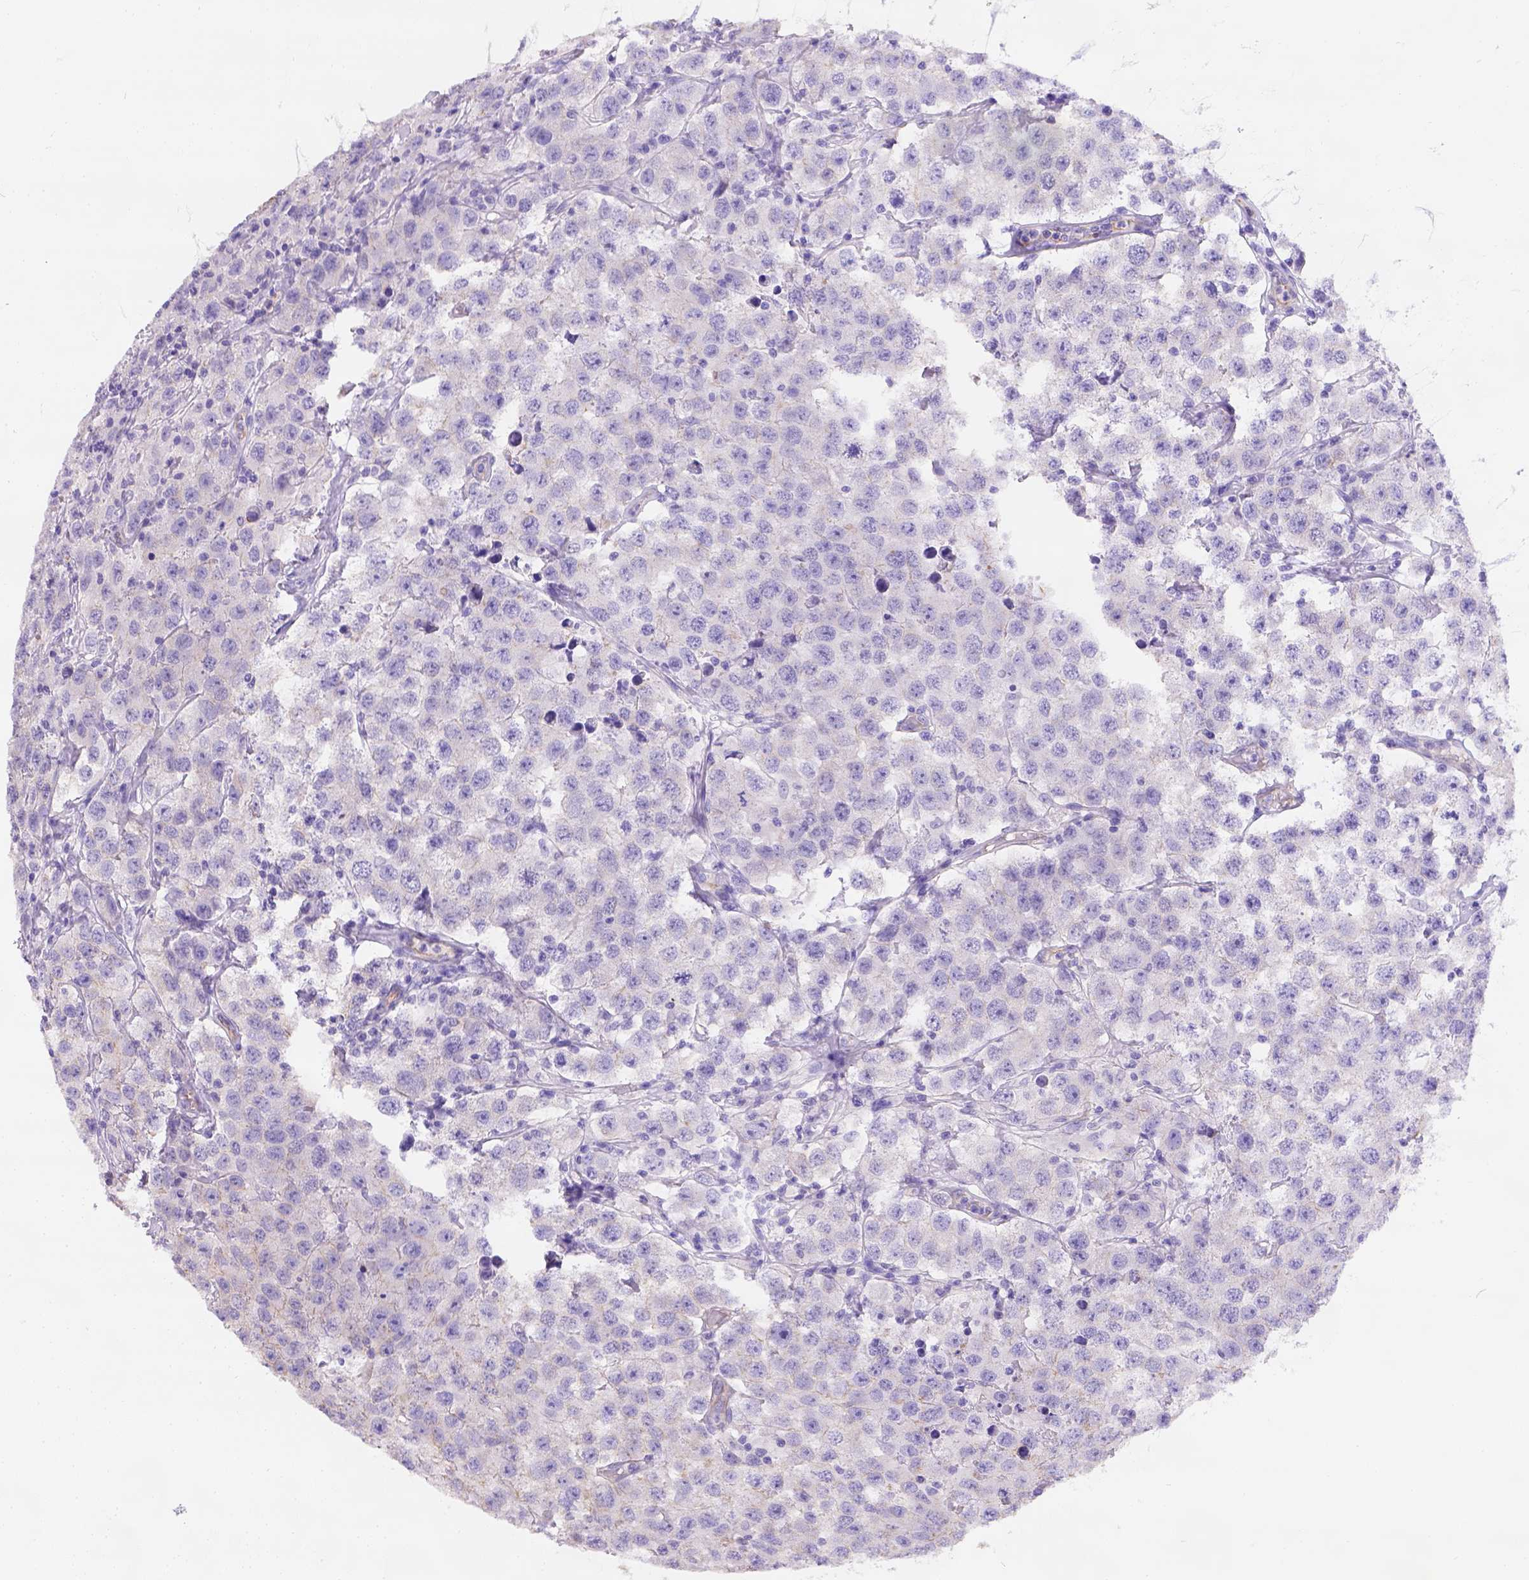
{"staining": {"intensity": "negative", "quantity": "none", "location": "none"}, "tissue": "testis cancer", "cell_type": "Tumor cells", "image_type": "cancer", "snomed": [{"axis": "morphology", "description": "Seminoma, NOS"}, {"axis": "topography", "description": "Testis"}], "caption": "Immunohistochemistry histopathology image of neoplastic tissue: human testis seminoma stained with DAB (3,3'-diaminobenzidine) reveals no significant protein staining in tumor cells. Nuclei are stained in blue.", "gene": "PHF7", "patient": {"sex": "male", "age": 52}}